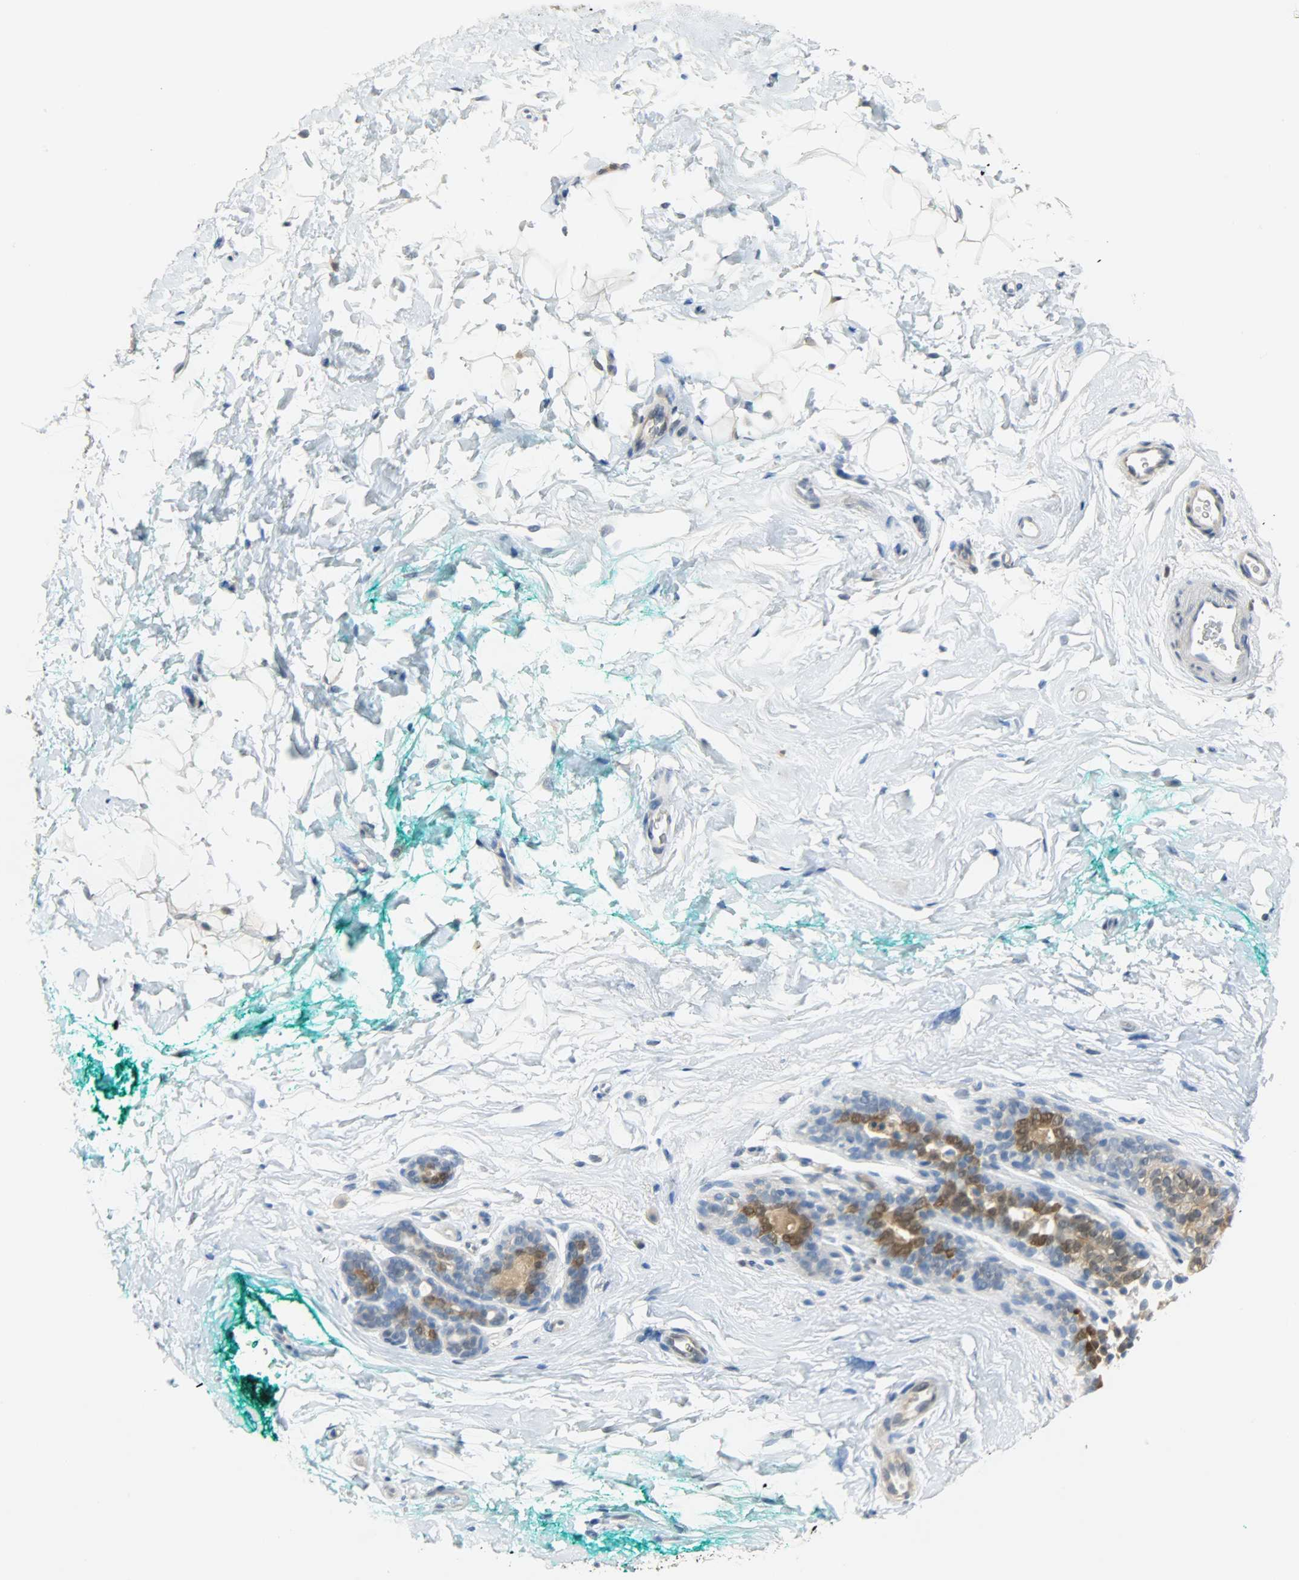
{"staining": {"intensity": "negative", "quantity": "none", "location": "none"}, "tissue": "breast", "cell_type": "Adipocytes", "image_type": "normal", "snomed": [{"axis": "morphology", "description": "Normal tissue, NOS"}, {"axis": "topography", "description": "Breast"}], "caption": "Adipocytes show no significant expression in unremarkable breast. Nuclei are stained in blue.", "gene": "EIF4EBP1", "patient": {"sex": "female", "age": 52}}